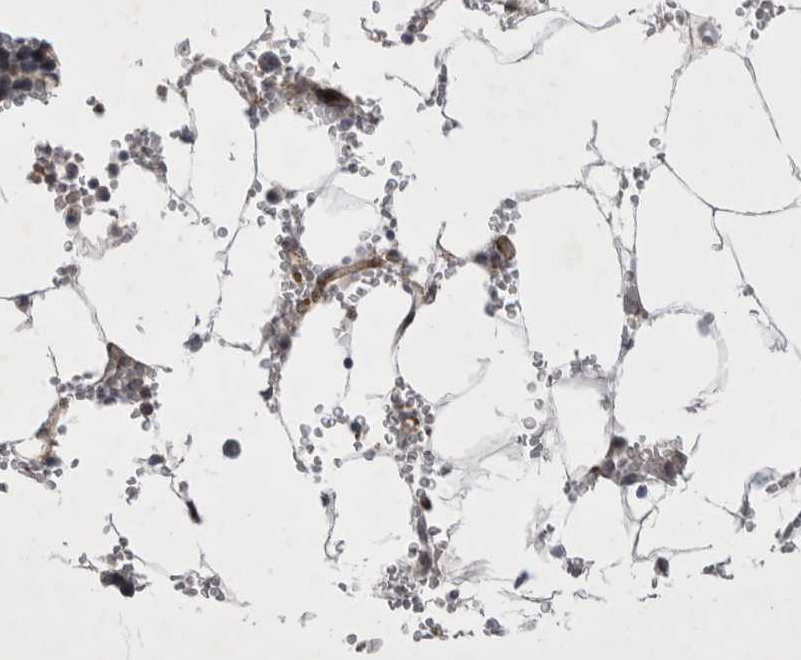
{"staining": {"intensity": "weak", "quantity": "<25%", "location": "cytoplasmic/membranous,nuclear"}, "tissue": "bone marrow", "cell_type": "Hematopoietic cells", "image_type": "normal", "snomed": [{"axis": "morphology", "description": "Normal tissue, NOS"}, {"axis": "topography", "description": "Bone marrow"}], "caption": "A photomicrograph of bone marrow stained for a protein reveals no brown staining in hematopoietic cells. (Brightfield microscopy of DAB immunohistochemistry at high magnification).", "gene": "PARP11", "patient": {"sex": "male", "age": 70}}